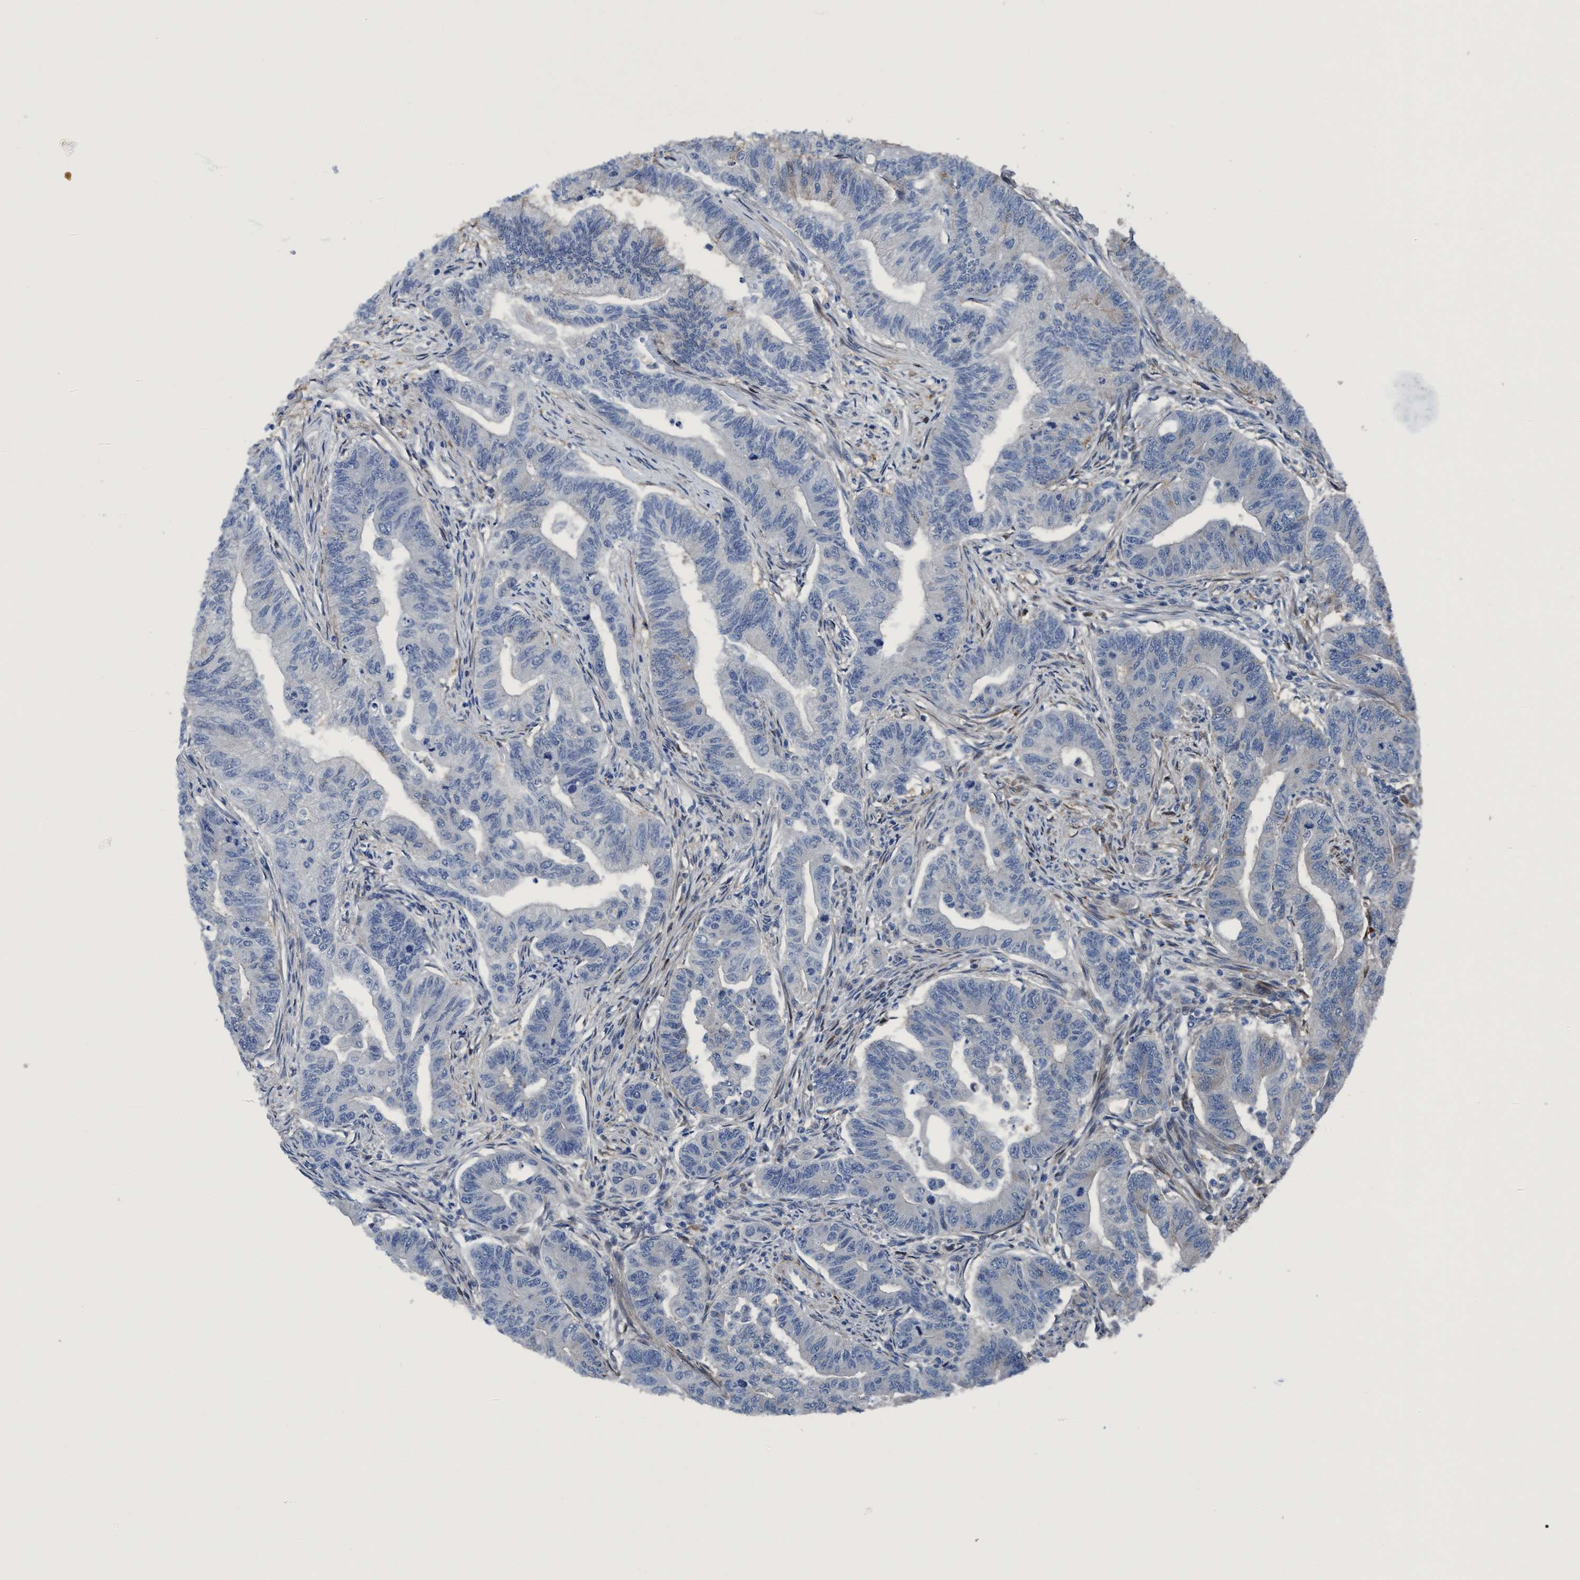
{"staining": {"intensity": "negative", "quantity": "none", "location": "none"}, "tissue": "colorectal cancer", "cell_type": "Tumor cells", "image_type": "cancer", "snomed": [{"axis": "morphology", "description": "Adenoma, NOS"}, {"axis": "morphology", "description": "Adenocarcinoma, NOS"}, {"axis": "topography", "description": "Colon"}], "caption": "Tumor cells are negative for brown protein staining in colorectal cancer.", "gene": "NMT1", "patient": {"sex": "male", "age": 79}}